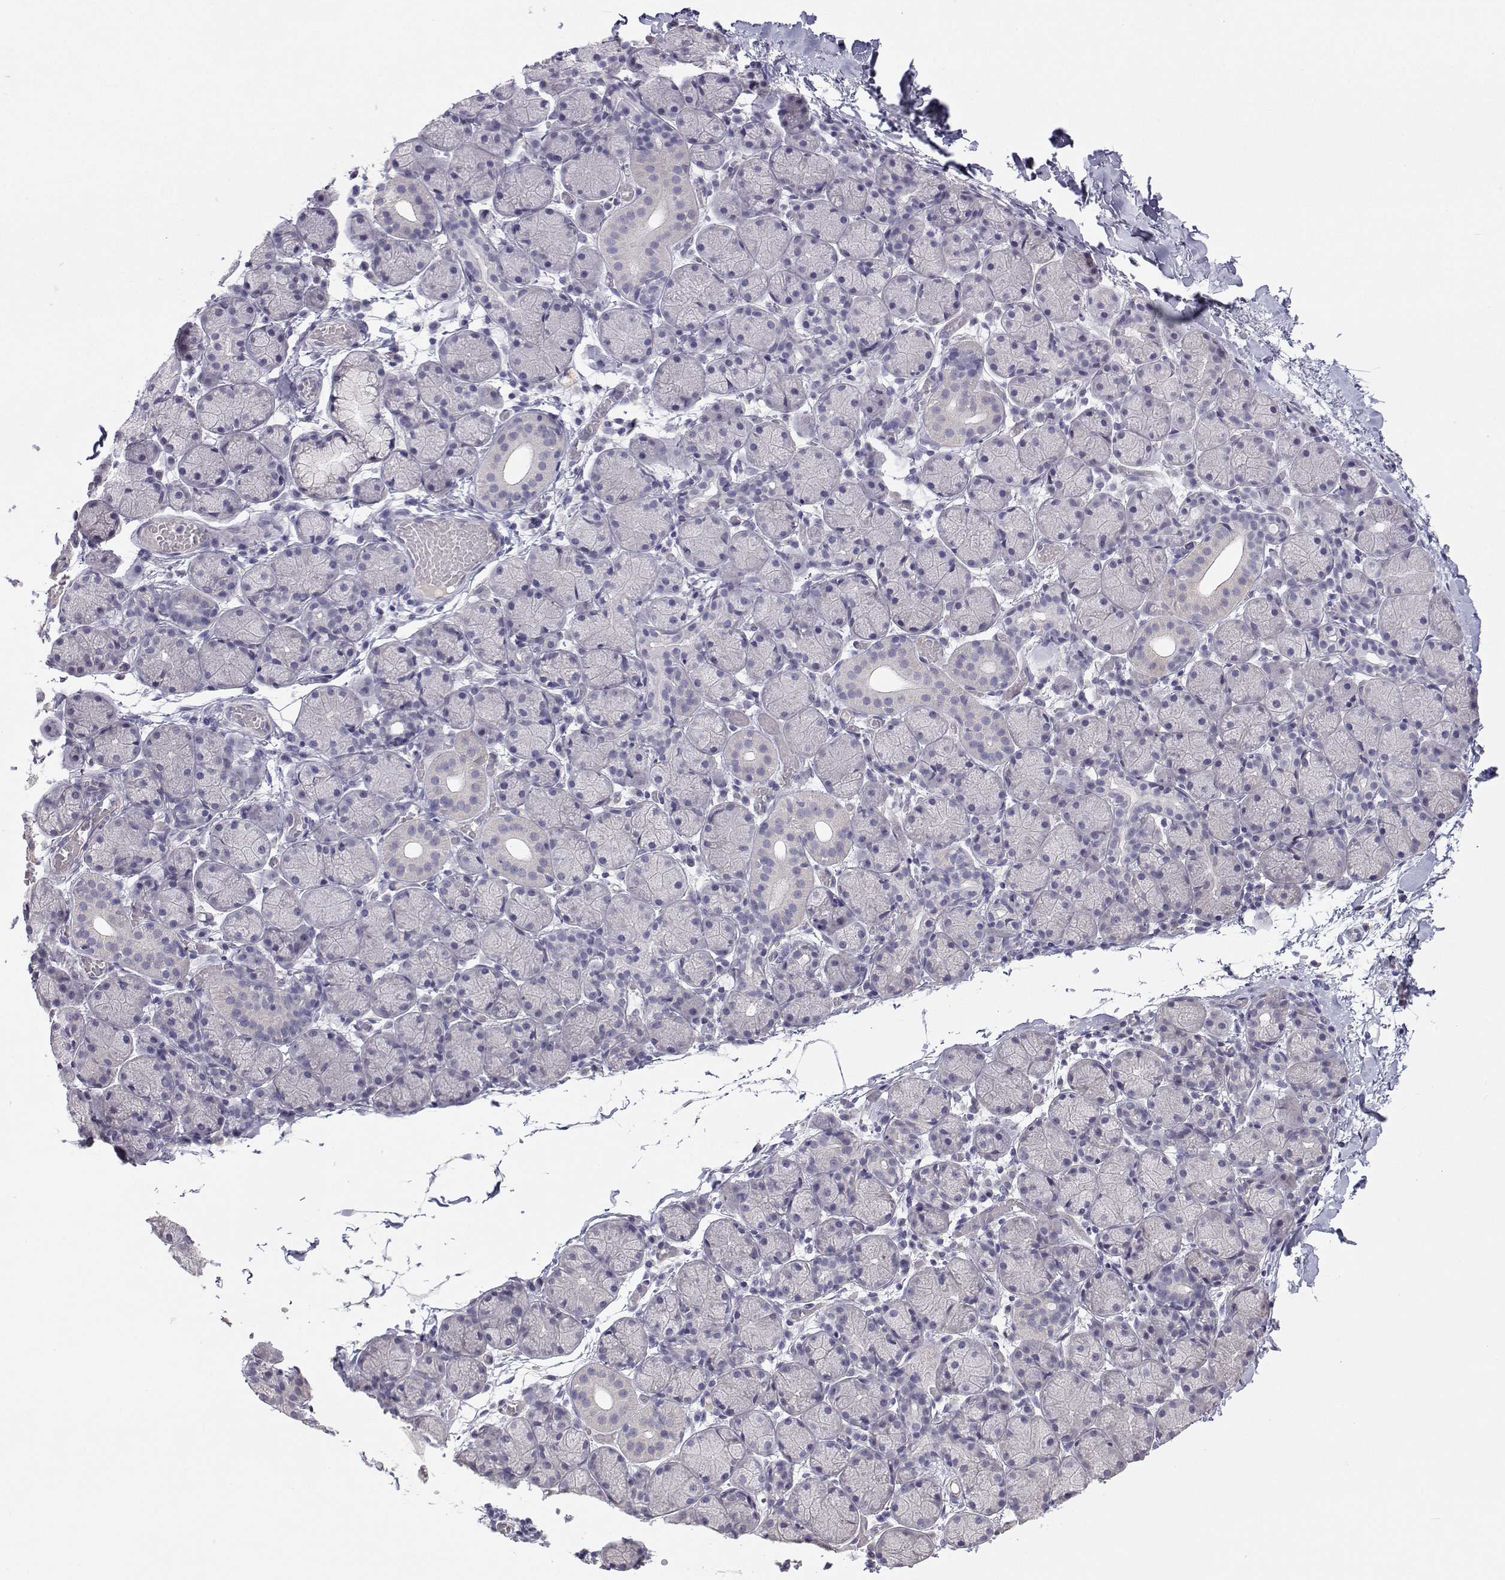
{"staining": {"intensity": "negative", "quantity": "none", "location": "none"}, "tissue": "salivary gland", "cell_type": "Glandular cells", "image_type": "normal", "snomed": [{"axis": "morphology", "description": "Normal tissue, NOS"}, {"axis": "topography", "description": "Salivary gland"}], "caption": "An IHC micrograph of normal salivary gland is shown. There is no staining in glandular cells of salivary gland. (Stains: DAB (3,3'-diaminobenzidine) immunohistochemistry (IHC) with hematoxylin counter stain, Microscopy: brightfield microscopy at high magnification).", "gene": "ANKRD65", "patient": {"sex": "female", "age": 24}}